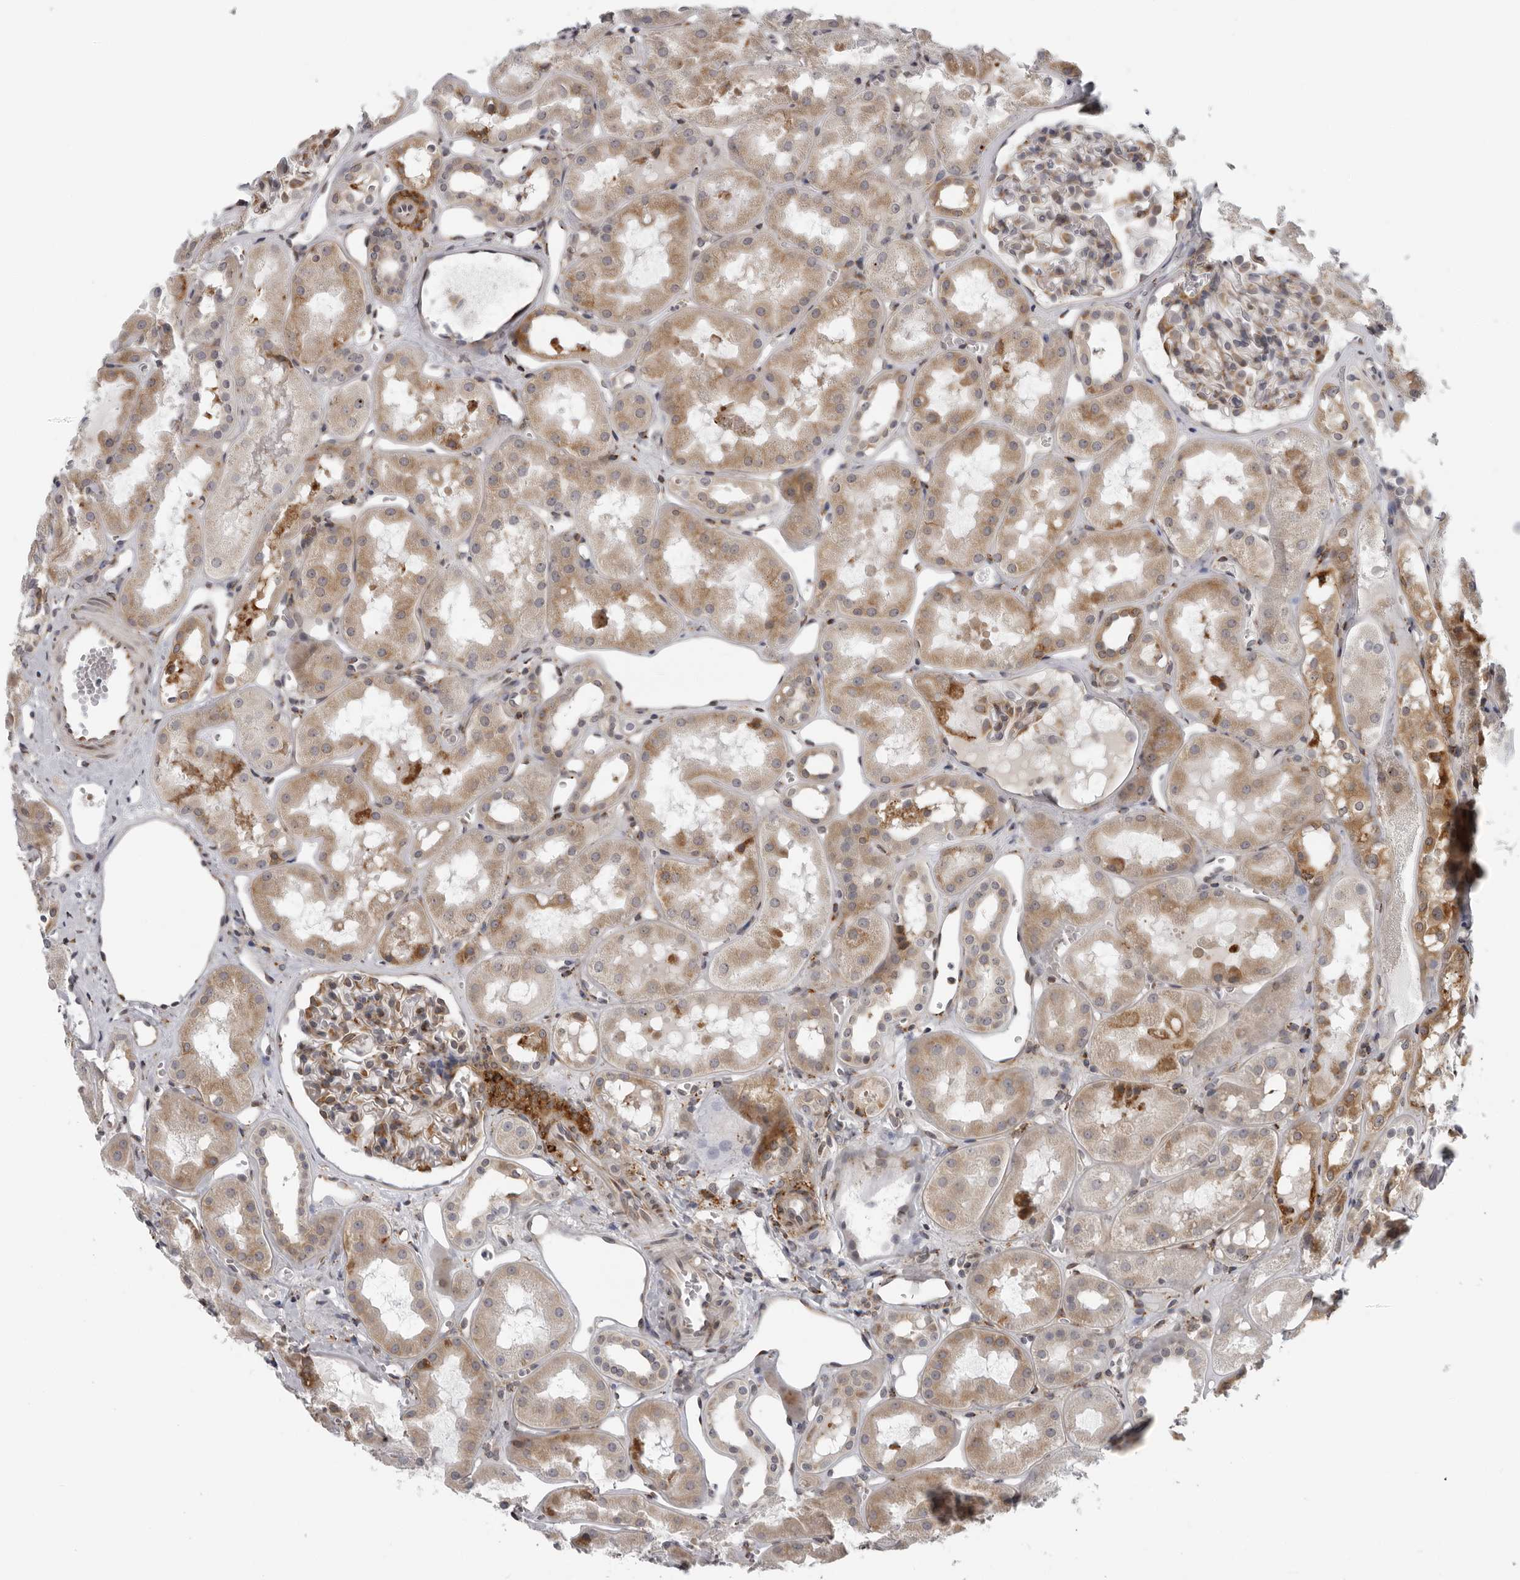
{"staining": {"intensity": "strong", "quantity": "25%-75%", "location": "cytoplasmic/membranous"}, "tissue": "kidney", "cell_type": "Cells in glomeruli", "image_type": "normal", "snomed": [{"axis": "morphology", "description": "Normal tissue, NOS"}, {"axis": "topography", "description": "Kidney"}], "caption": "A high amount of strong cytoplasmic/membranous positivity is present in about 25%-75% of cells in glomeruli in unremarkable kidney. The staining was performed using DAB (3,3'-diaminobenzidine), with brown indicating positive protein expression. Nuclei are stained blue with hematoxylin.", "gene": "ALPK2", "patient": {"sex": "male", "age": 16}}